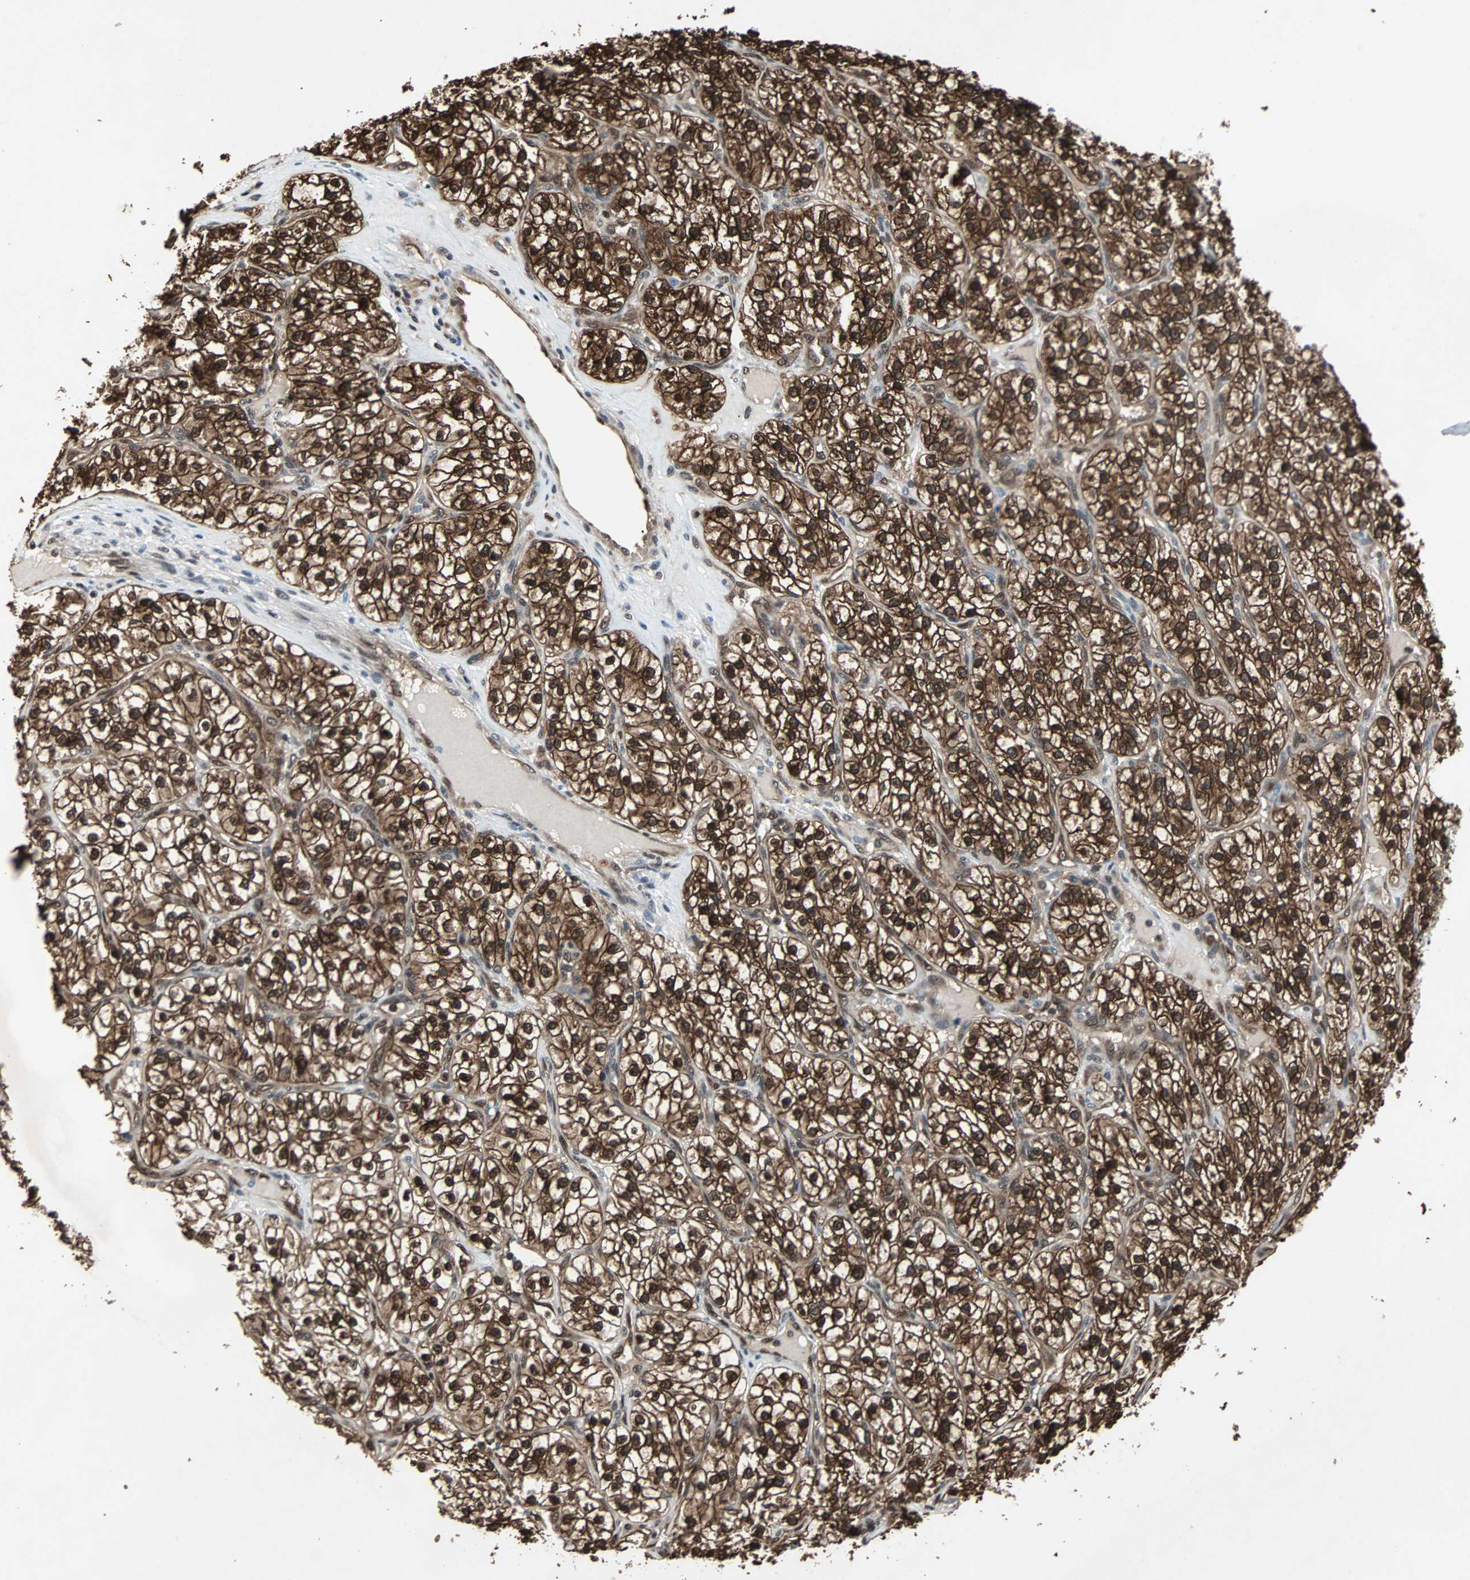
{"staining": {"intensity": "strong", "quantity": ">75%", "location": "cytoplasmic/membranous,nuclear"}, "tissue": "renal cancer", "cell_type": "Tumor cells", "image_type": "cancer", "snomed": [{"axis": "morphology", "description": "Adenocarcinoma, NOS"}, {"axis": "topography", "description": "Kidney"}], "caption": "Immunohistochemistry (IHC) (DAB (3,3'-diaminobenzidine)) staining of human renal cancer (adenocarcinoma) exhibits strong cytoplasmic/membranous and nuclear protein expression in about >75% of tumor cells.", "gene": "ACLY", "patient": {"sex": "female", "age": 57}}